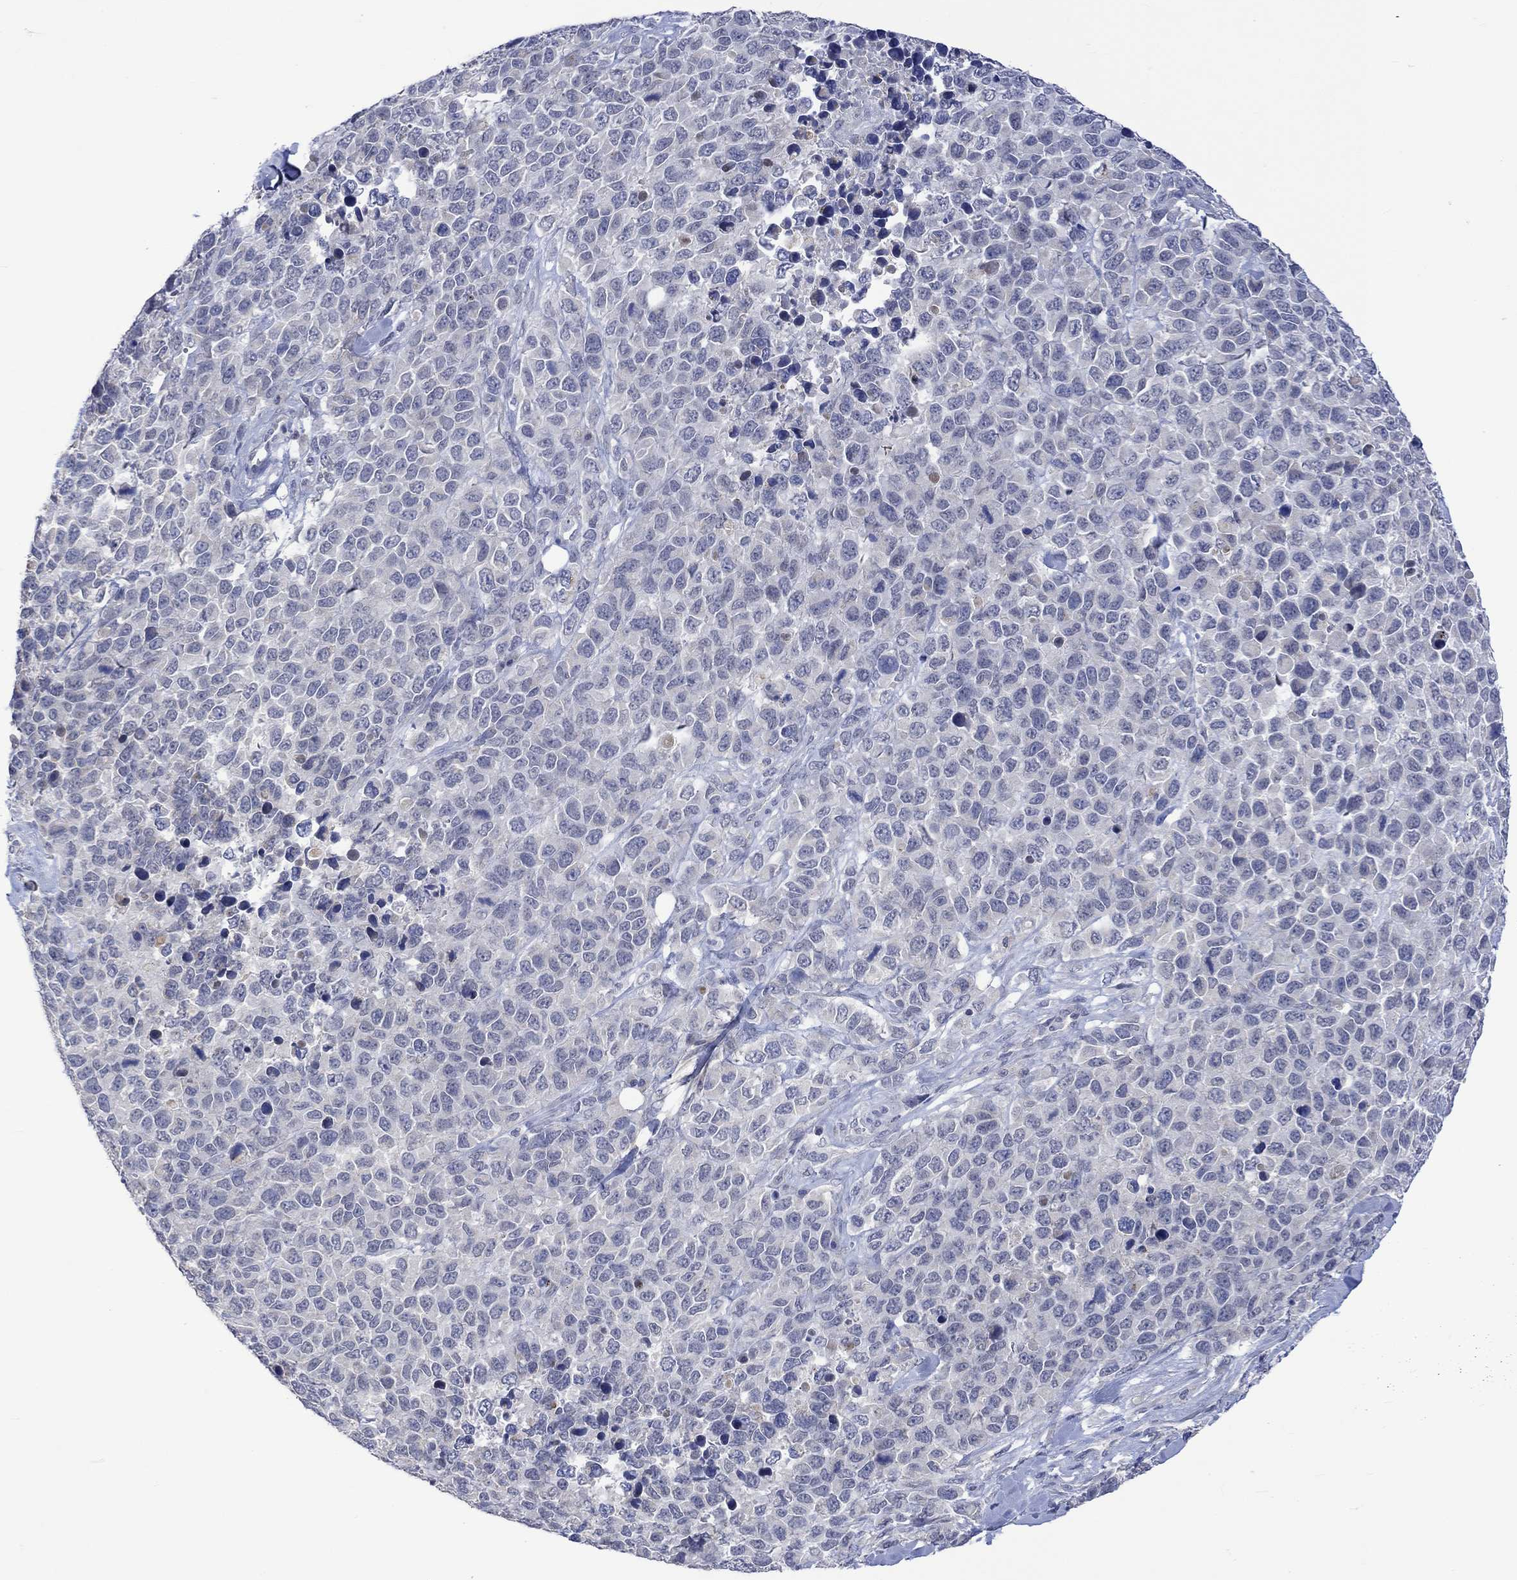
{"staining": {"intensity": "negative", "quantity": "none", "location": "none"}, "tissue": "melanoma", "cell_type": "Tumor cells", "image_type": "cancer", "snomed": [{"axis": "morphology", "description": "Malignant melanoma, Metastatic site"}, {"axis": "topography", "description": "Skin"}], "caption": "A high-resolution histopathology image shows immunohistochemistry staining of malignant melanoma (metastatic site), which reveals no significant staining in tumor cells.", "gene": "SLC48A1", "patient": {"sex": "male", "age": 84}}